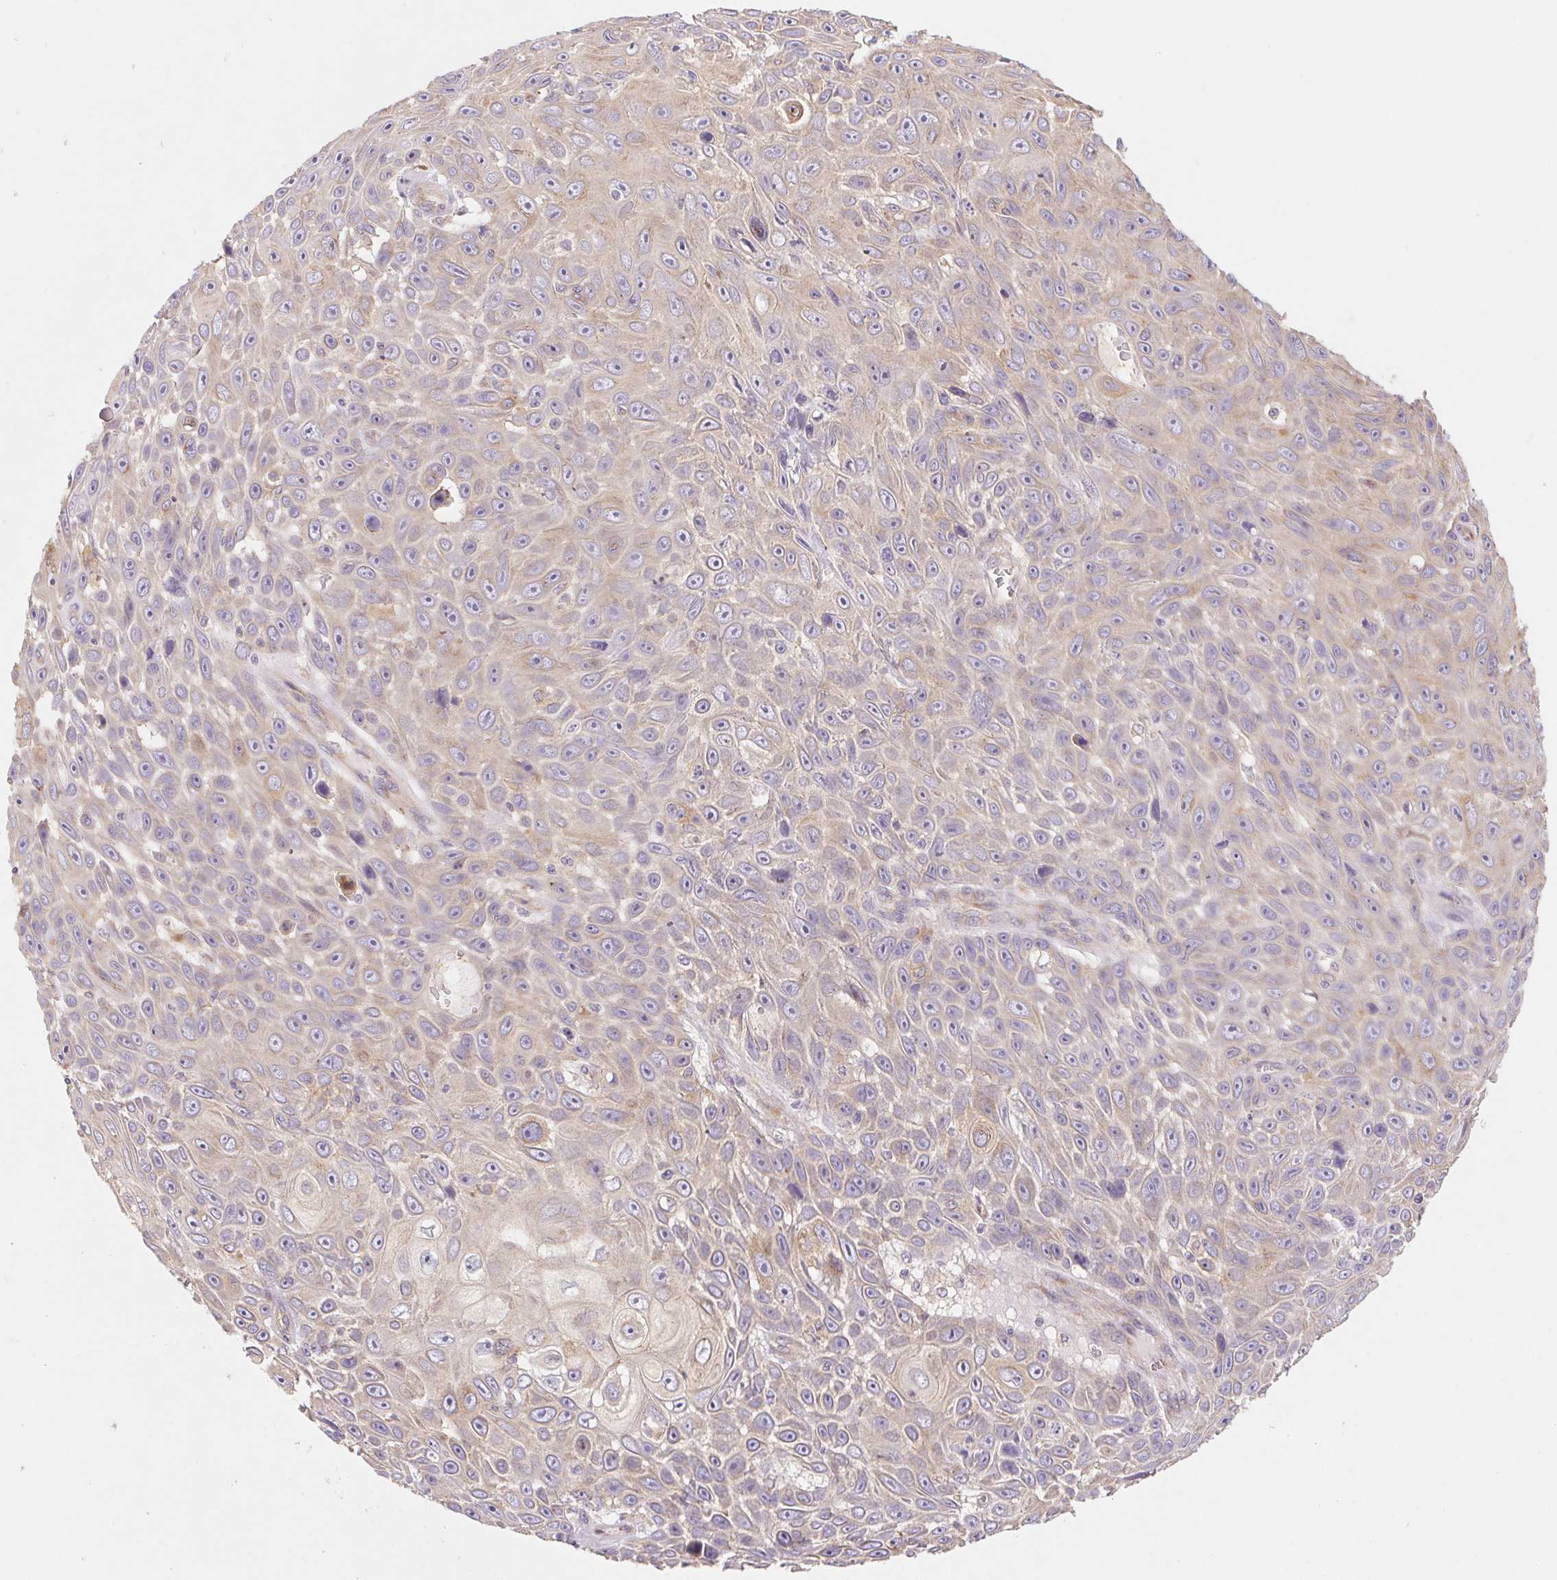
{"staining": {"intensity": "weak", "quantity": "<25%", "location": "cytoplasmic/membranous"}, "tissue": "skin cancer", "cell_type": "Tumor cells", "image_type": "cancer", "snomed": [{"axis": "morphology", "description": "Squamous cell carcinoma, NOS"}, {"axis": "topography", "description": "Skin"}], "caption": "High magnification brightfield microscopy of skin cancer stained with DAB (3,3'-diaminobenzidine) (brown) and counterstained with hematoxylin (blue): tumor cells show no significant staining.", "gene": "RAB1A", "patient": {"sex": "male", "age": 82}}